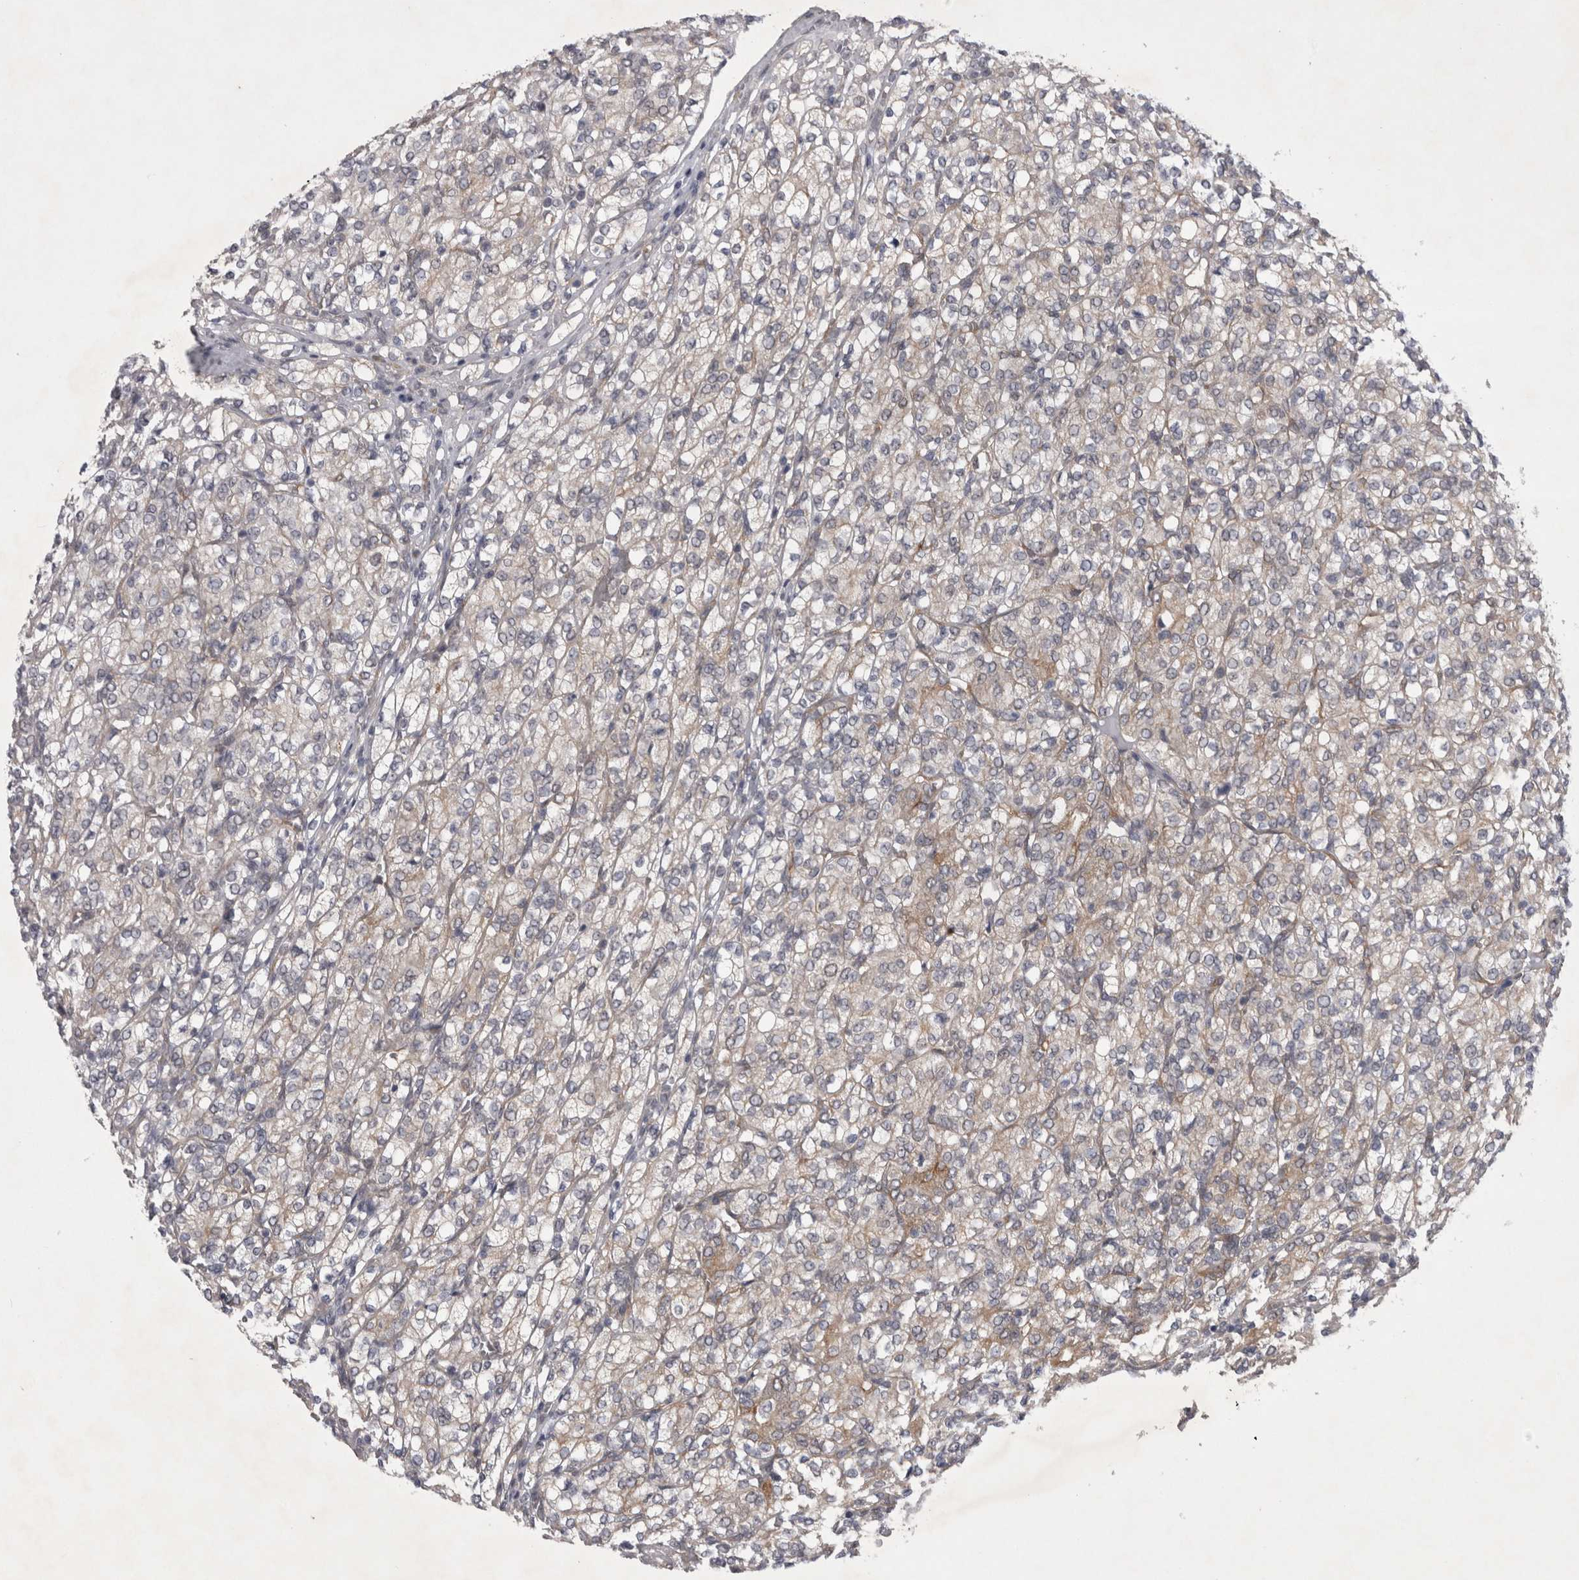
{"staining": {"intensity": "weak", "quantity": "25%-75%", "location": "cytoplasmic/membranous"}, "tissue": "renal cancer", "cell_type": "Tumor cells", "image_type": "cancer", "snomed": [{"axis": "morphology", "description": "Adenocarcinoma, NOS"}, {"axis": "topography", "description": "Kidney"}], "caption": "Protein positivity by immunohistochemistry shows weak cytoplasmic/membranous positivity in approximately 25%-75% of tumor cells in renal cancer (adenocarcinoma). Nuclei are stained in blue.", "gene": "PARP11", "patient": {"sex": "male", "age": 77}}